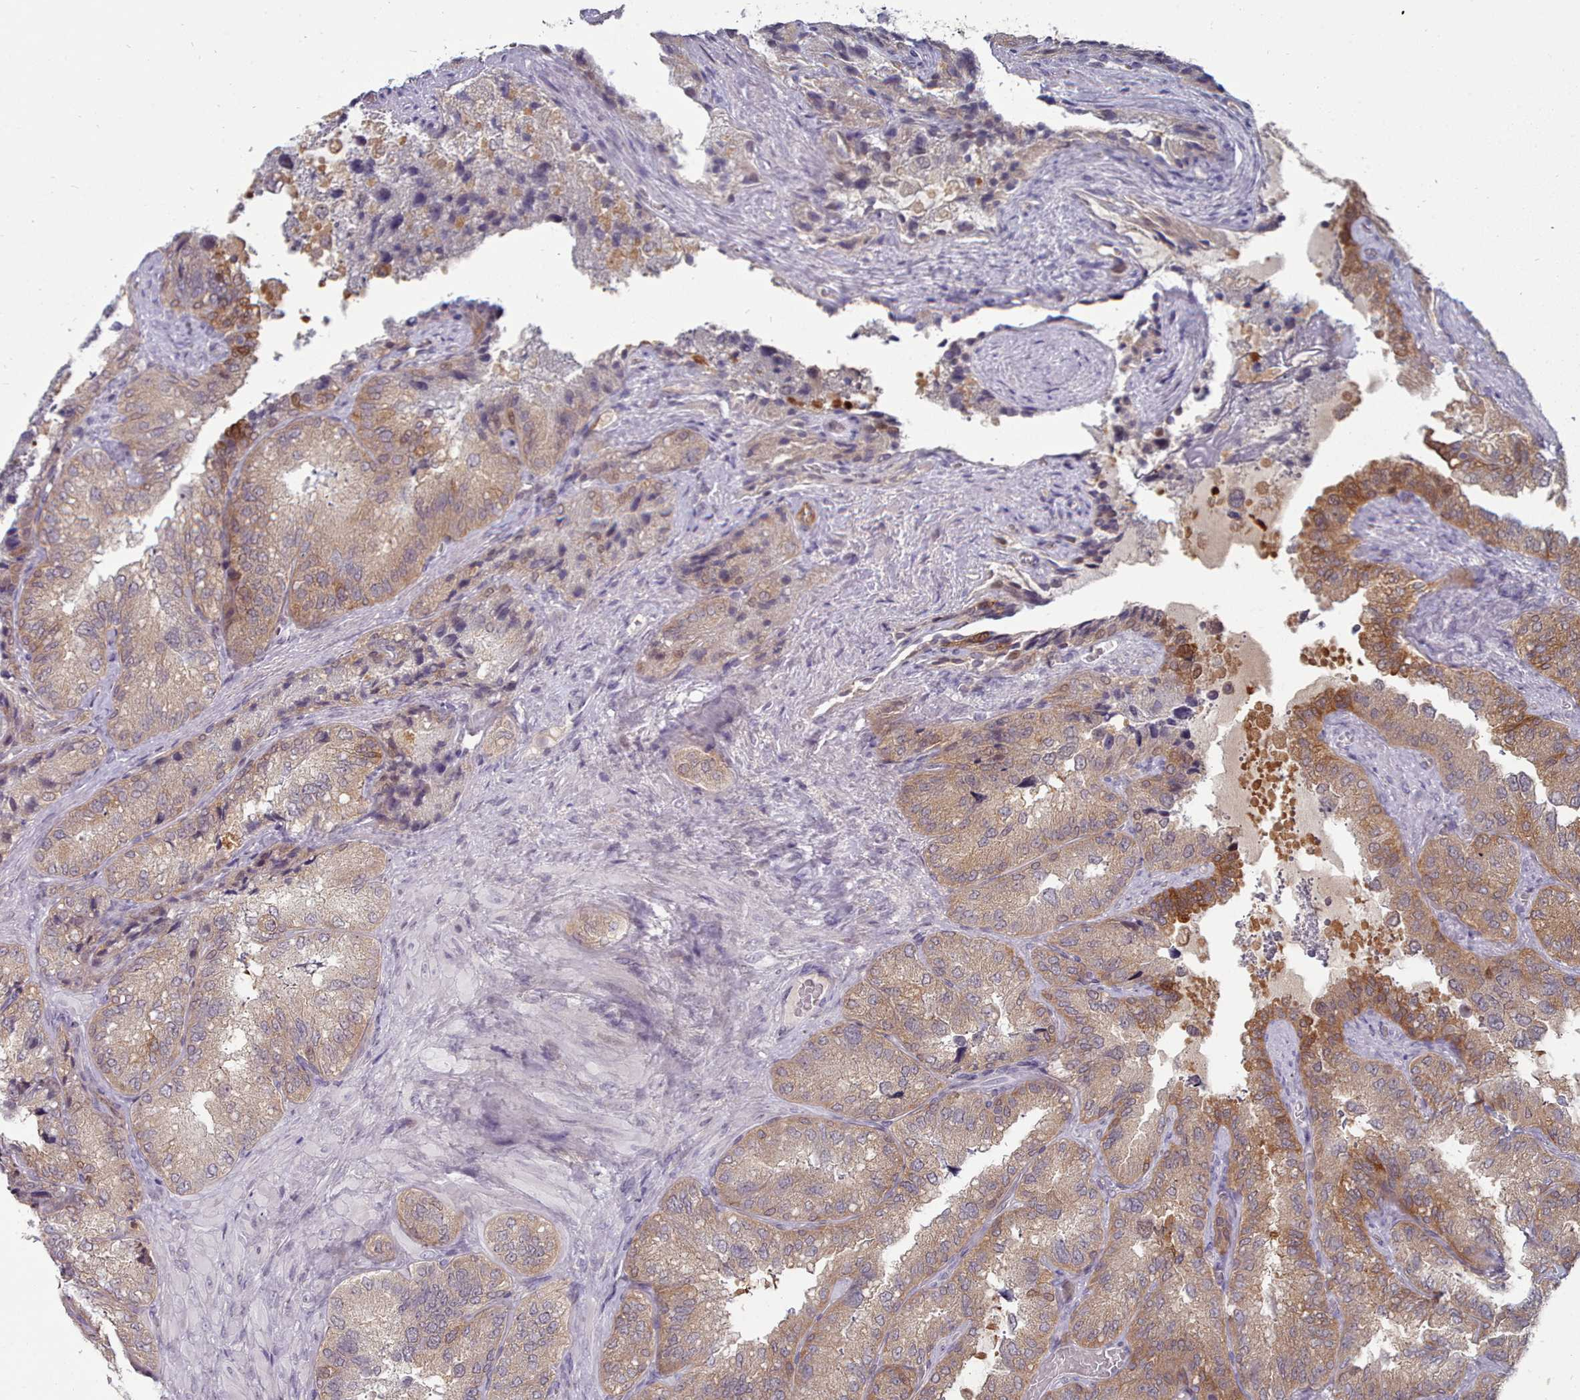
{"staining": {"intensity": "moderate", "quantity": ">75%", "location": "cytoplasmic/membranous"}, "tissue": "seminal vesicle", "cell_type": "Glandular cells", "image_type": "normal", "snomed": [{"axis": "morphology", "description": "Normal tissue, NOS"}, {"axis": "topography", "description": "Seminal veicle"}], "caption": "Moderate cytoplasmic/membranous expression for a protein is identified in approximately >75% of glandular cells of unremarkable seminal vesicle using immunohistochemistry (IHC).", "gene": "GINS1", "patient": {"sex": "male", "age": 58}}